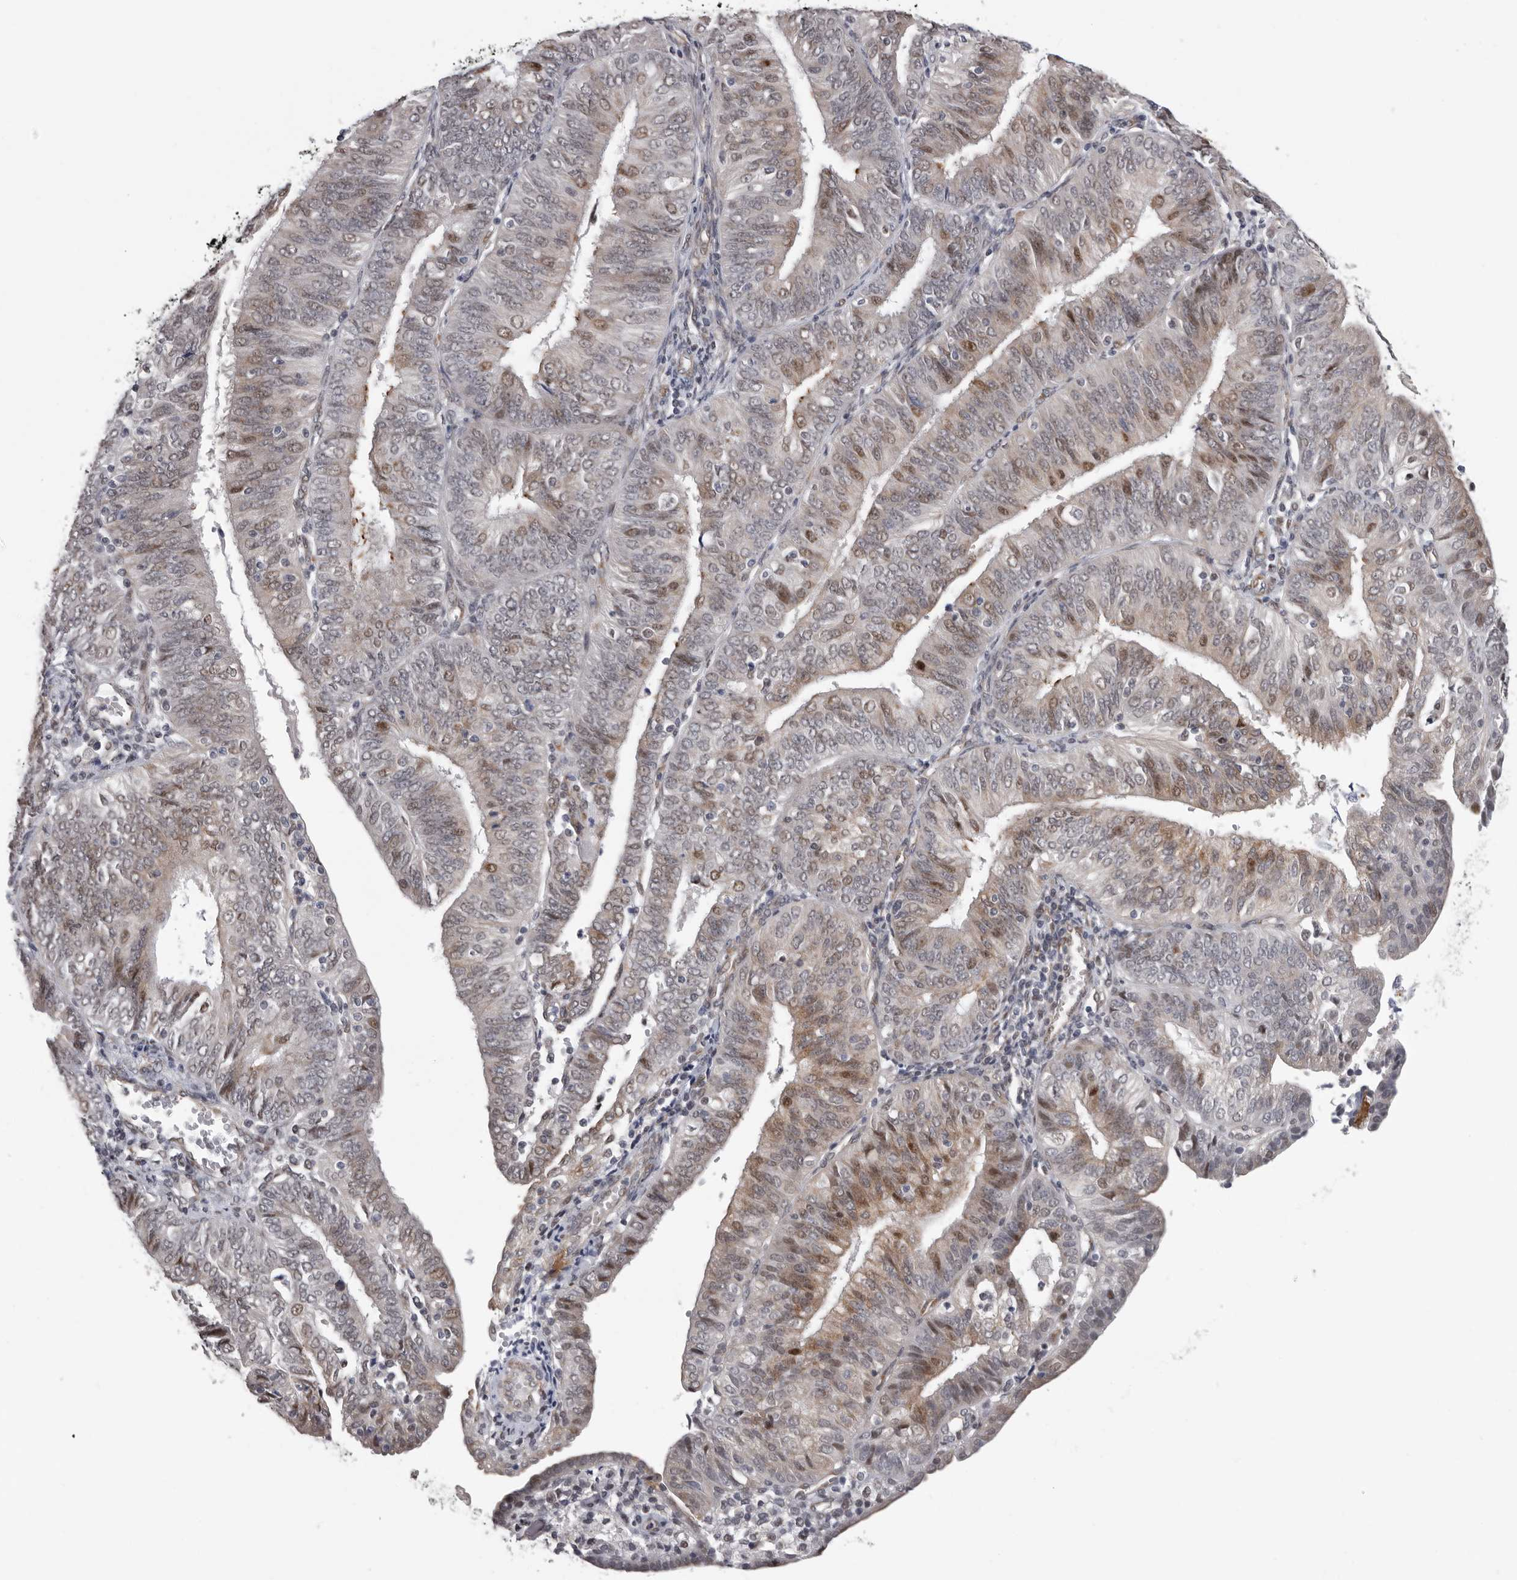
{"staining": {"intensity": "weak", "quantity": "25%-75%", "location": "cytoplasmic/membranous,nuclear"}, "tissue": "endometrial cancer", "cell_type": "Tumor cells", "image_type": "cancer", "snomed": [{"axis": "morphology", "description": "Adenocarcinoma, NOS"}, {"axis": "topography", "description": "Endometrium"}], "caption": "Immunohistochemistry (IHC) of adenocarcinoma (endometrial) reveals low levels of weak cytoplasmic/membranous and nuclear positivity in about 25%-75% of tumor cells.", "gene": "RALGPS2", "patient": {"sex": "female", "age": 58}}